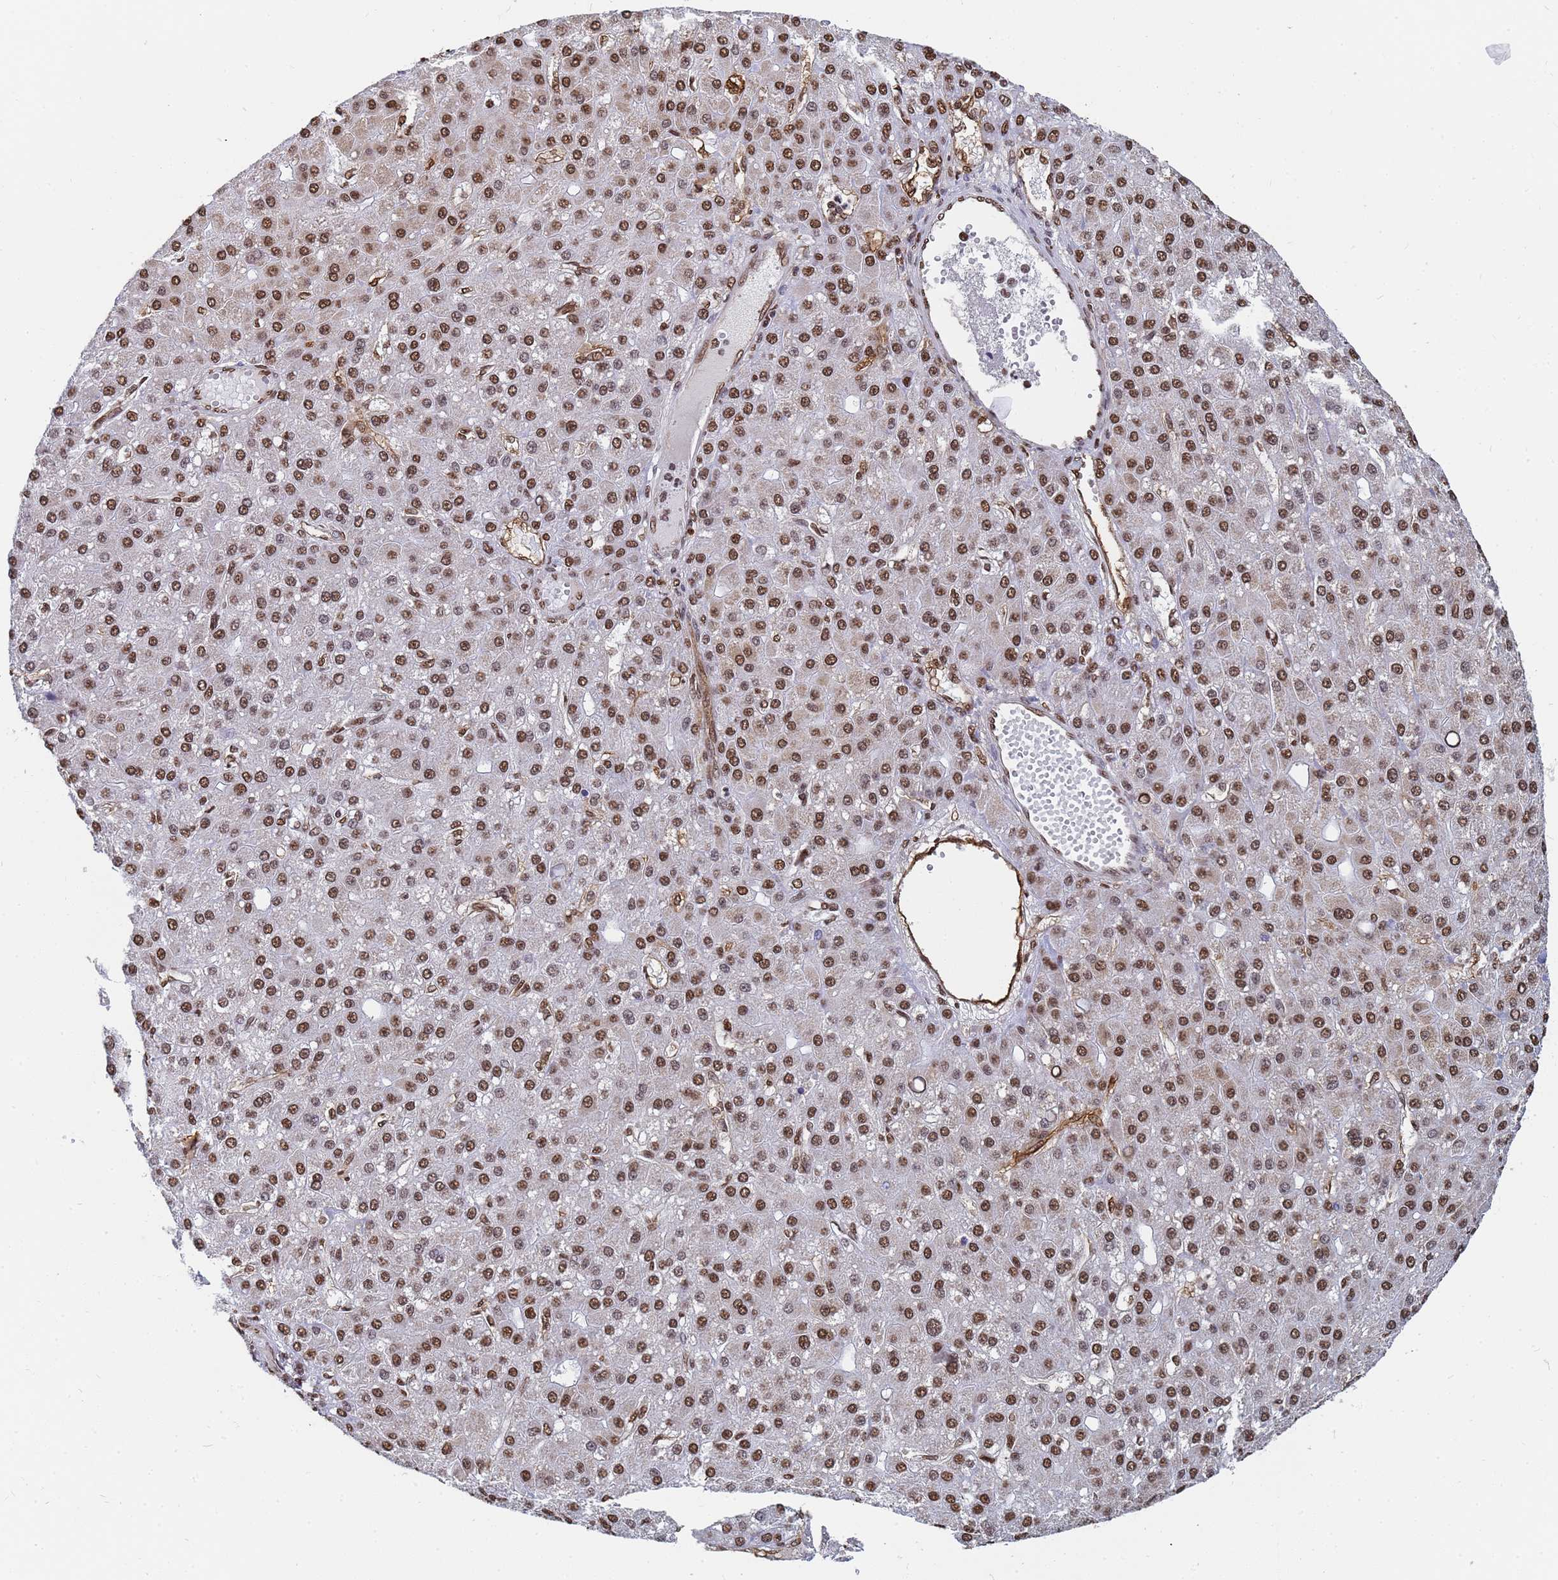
{"staining": {"intensity": "moderate", "quantity": ">75%", "location": "nuclear"}, "tissue": "liver cancer", "cell_type": "Tumor cells", "image_type": "cancer", "snomed": [{"axis": "morphology", "description": "Carcinoma, Hepatocellular, NOS"}, {"axis": "topography", "description": "Liver"}], "caption": "A brown stain highlights moderate nuclear expression of a protein in hepatocellular carcinoma (liver) tumor cells. The staining is performed using DAB (3,3'-diaminobenzidine) brown chromogen to label protein expression. The nuclei are counter-stained blue using hematoxylin.", "gene": "RAVER2", "patient": {"sex": "male", "age": 67}}